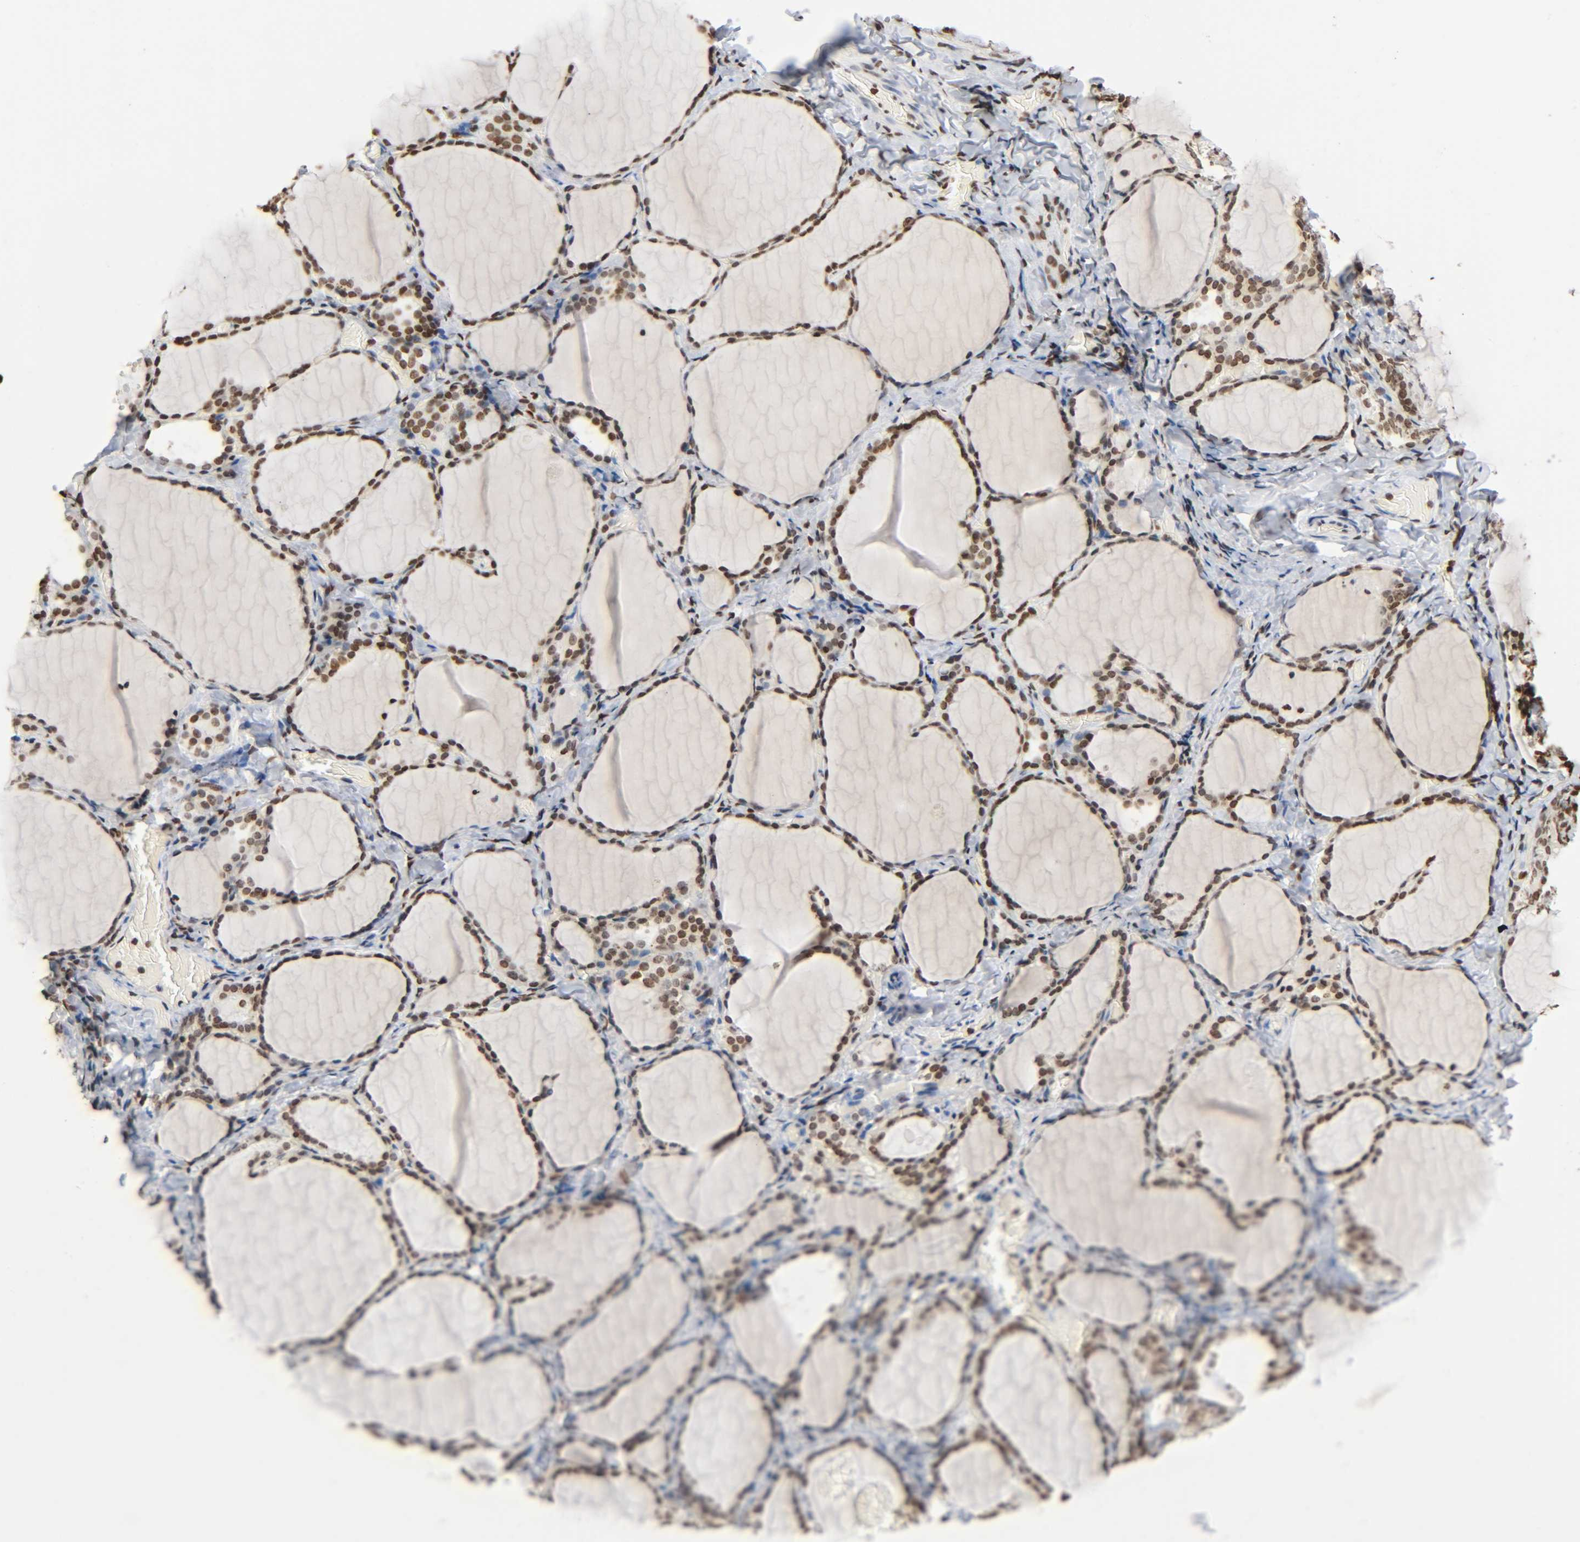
{"staining": {"intensity": "strong", "quantity": ">75%", "location": "nuclear"}, "tissue": "thyroid gland", "cell_type": "Glandular cells", "image_type": "normal", "snomed": [{"axis": "morphology", "description": "Normal tissue, NOS"}, {"axis": "morphology", "description": "Papillary adenocarcinoma, NOS"}, {"axis": "topography", "description": "Thyroid gland"}], "caption": "High-magnification brightfield microscopy of normal thyroid gland stained with DAB (brown) and counterstained with hematoxylin (blue). glandular cells exhibit strong nuclear expression is identified in approximately>75% of cells.", "gene": "HOXA6", "patient": {"sex": "female", "age": 30}}